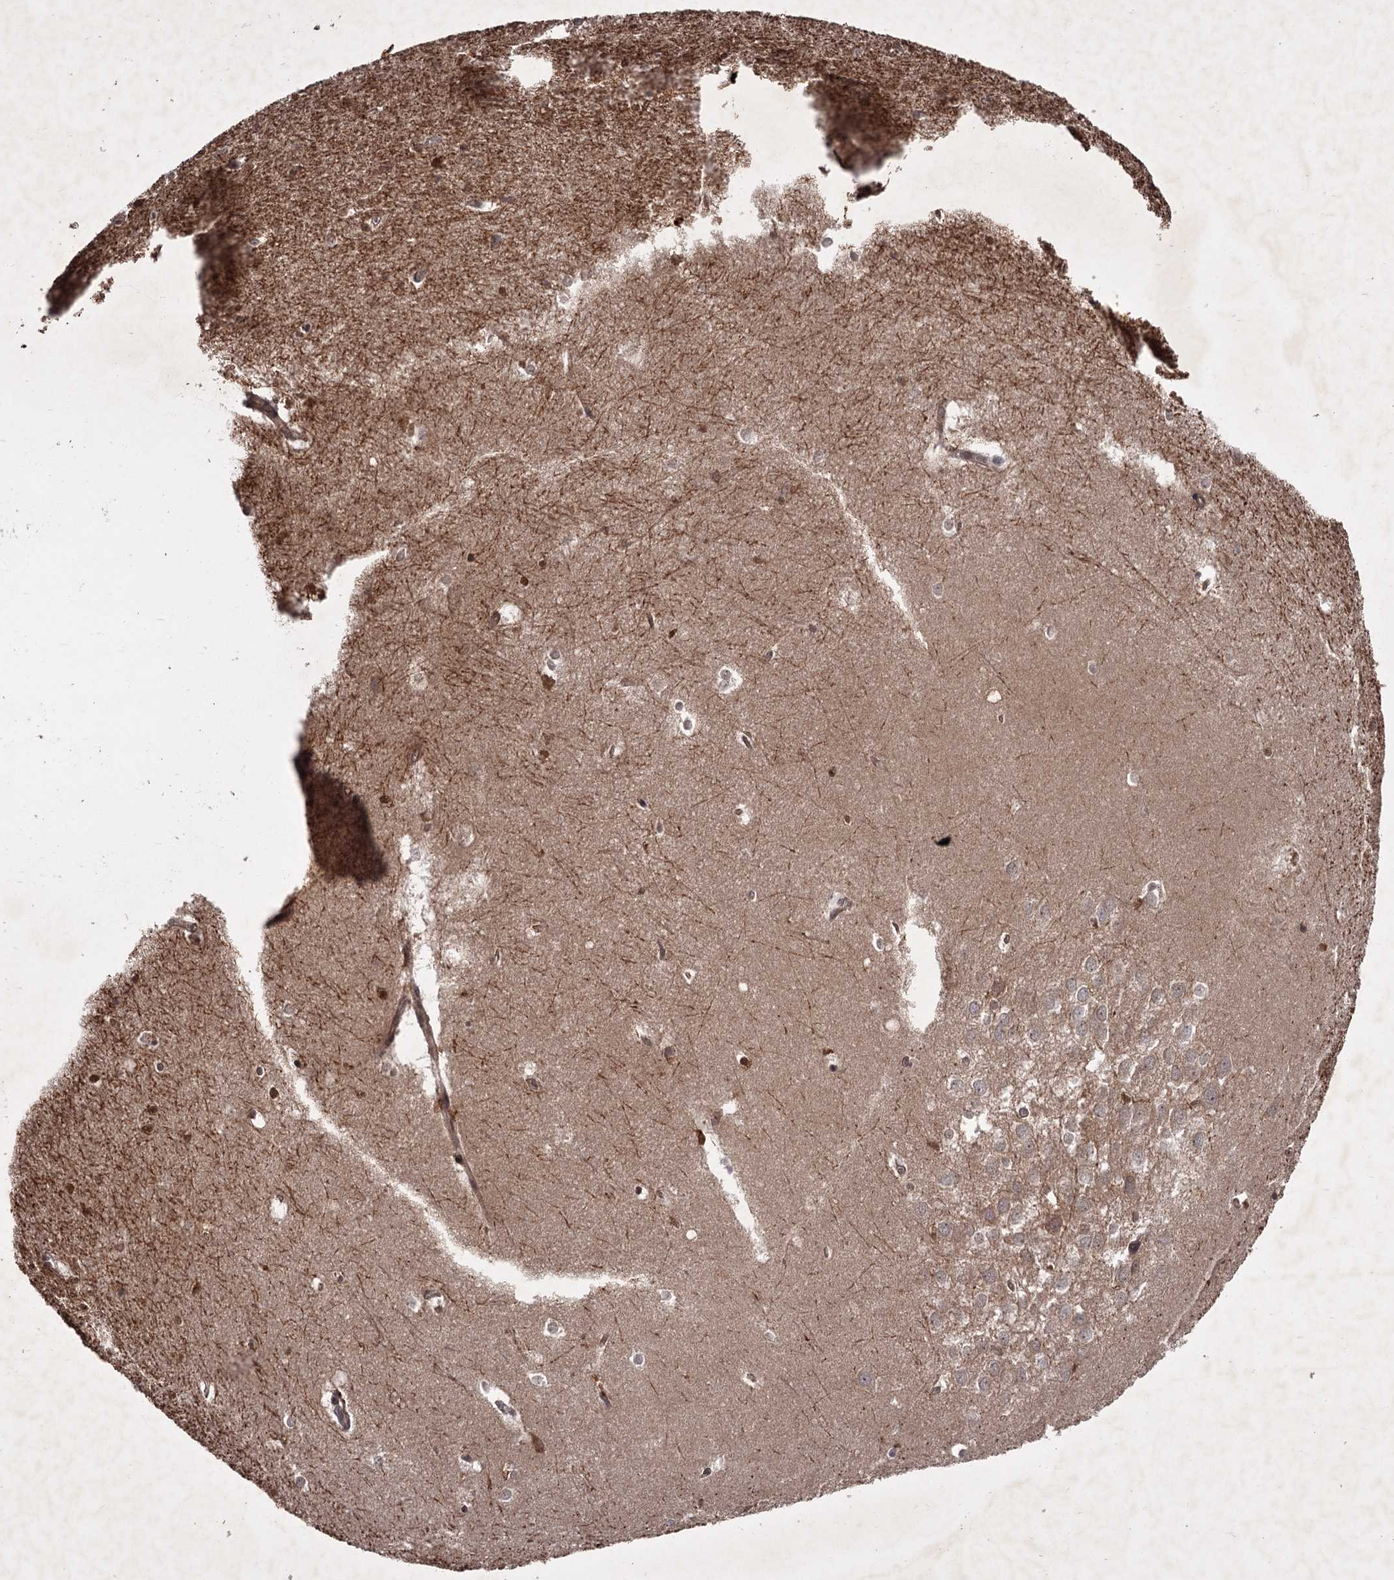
{"staining": {"intensity": "moderate", "quantity": "<25%", "location": "cytoplasmic/membranous"}, "tissue": "hippocampus", "cell_type": "Glial cells", "image_type": "normal", "snomed": [{"axis": "morphology", "description": "Normal tissue, NOS"}, {"axis": "topography", "description": "Hippocampus"}], "caption": "This is an image of immunohistochemistry (IHC) staining of normal hippocampus, which shows moderate positivity in the cytoplasmic/membranous of glial cells.", "gene": "TBC1D23", "patient": {"sex": "female", "age": 64}}